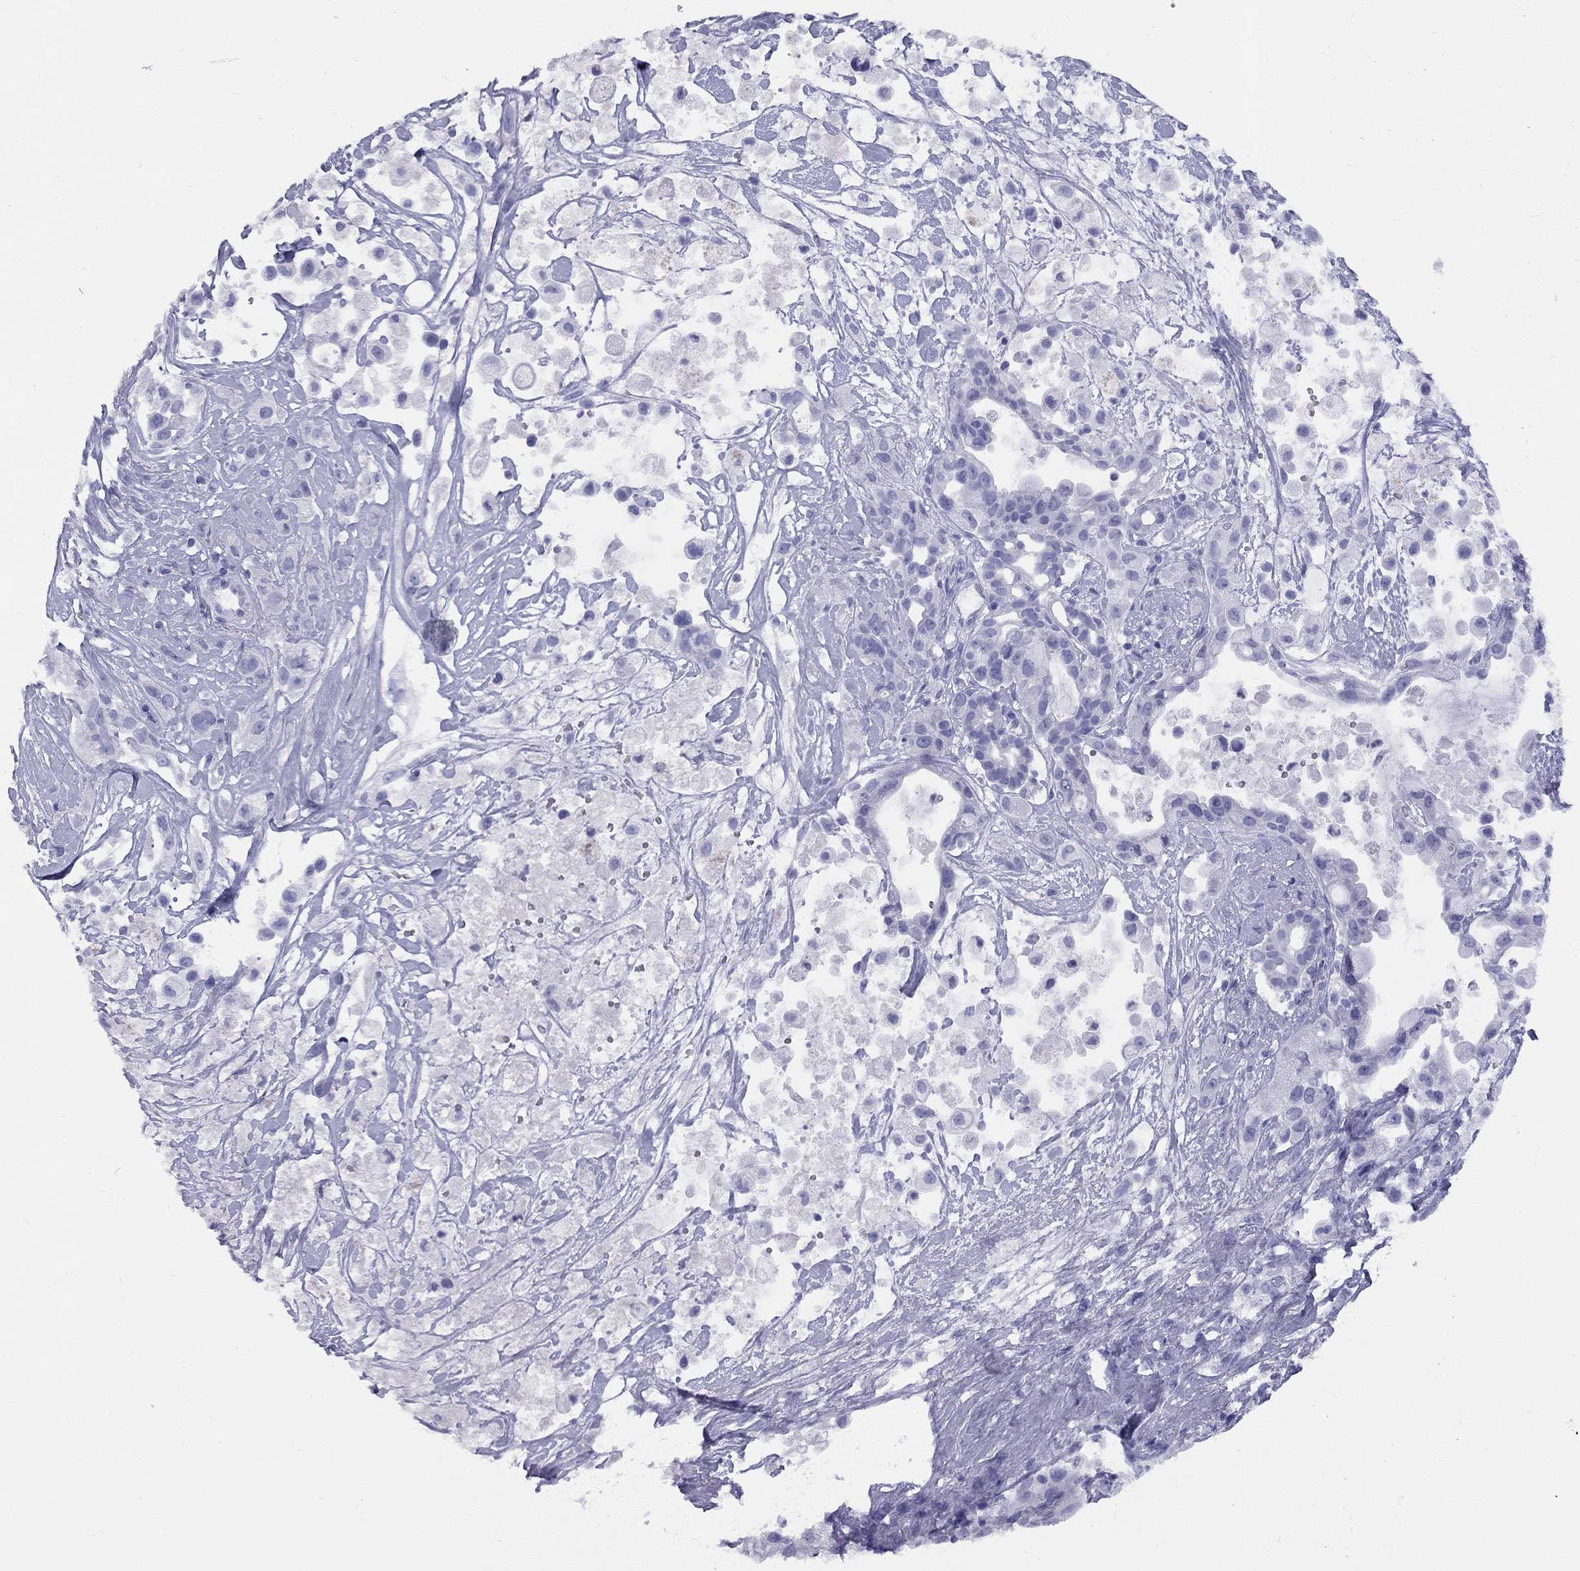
{"staining": {"intensity": "negative", "quantity": "none", "location": "none"}, "tissue": "pancreatic cancer", "cell_type": "Tumor cells", "image_type": "cancer", "snomed": [{"axis": "morphology", "description": "Adenocarcinoma, NOS"}, {"axis": "topography", "description": "Pancreas"}], "caption": "Immunohistochemistry (IHC) image of neoplastic tissue: adenocarcinoma (pancreatic) stained with DAB shows no significant protein staining in tumor cells.", "gene": "FSCN3", "patient": {"sex": "male", "age": 44}}